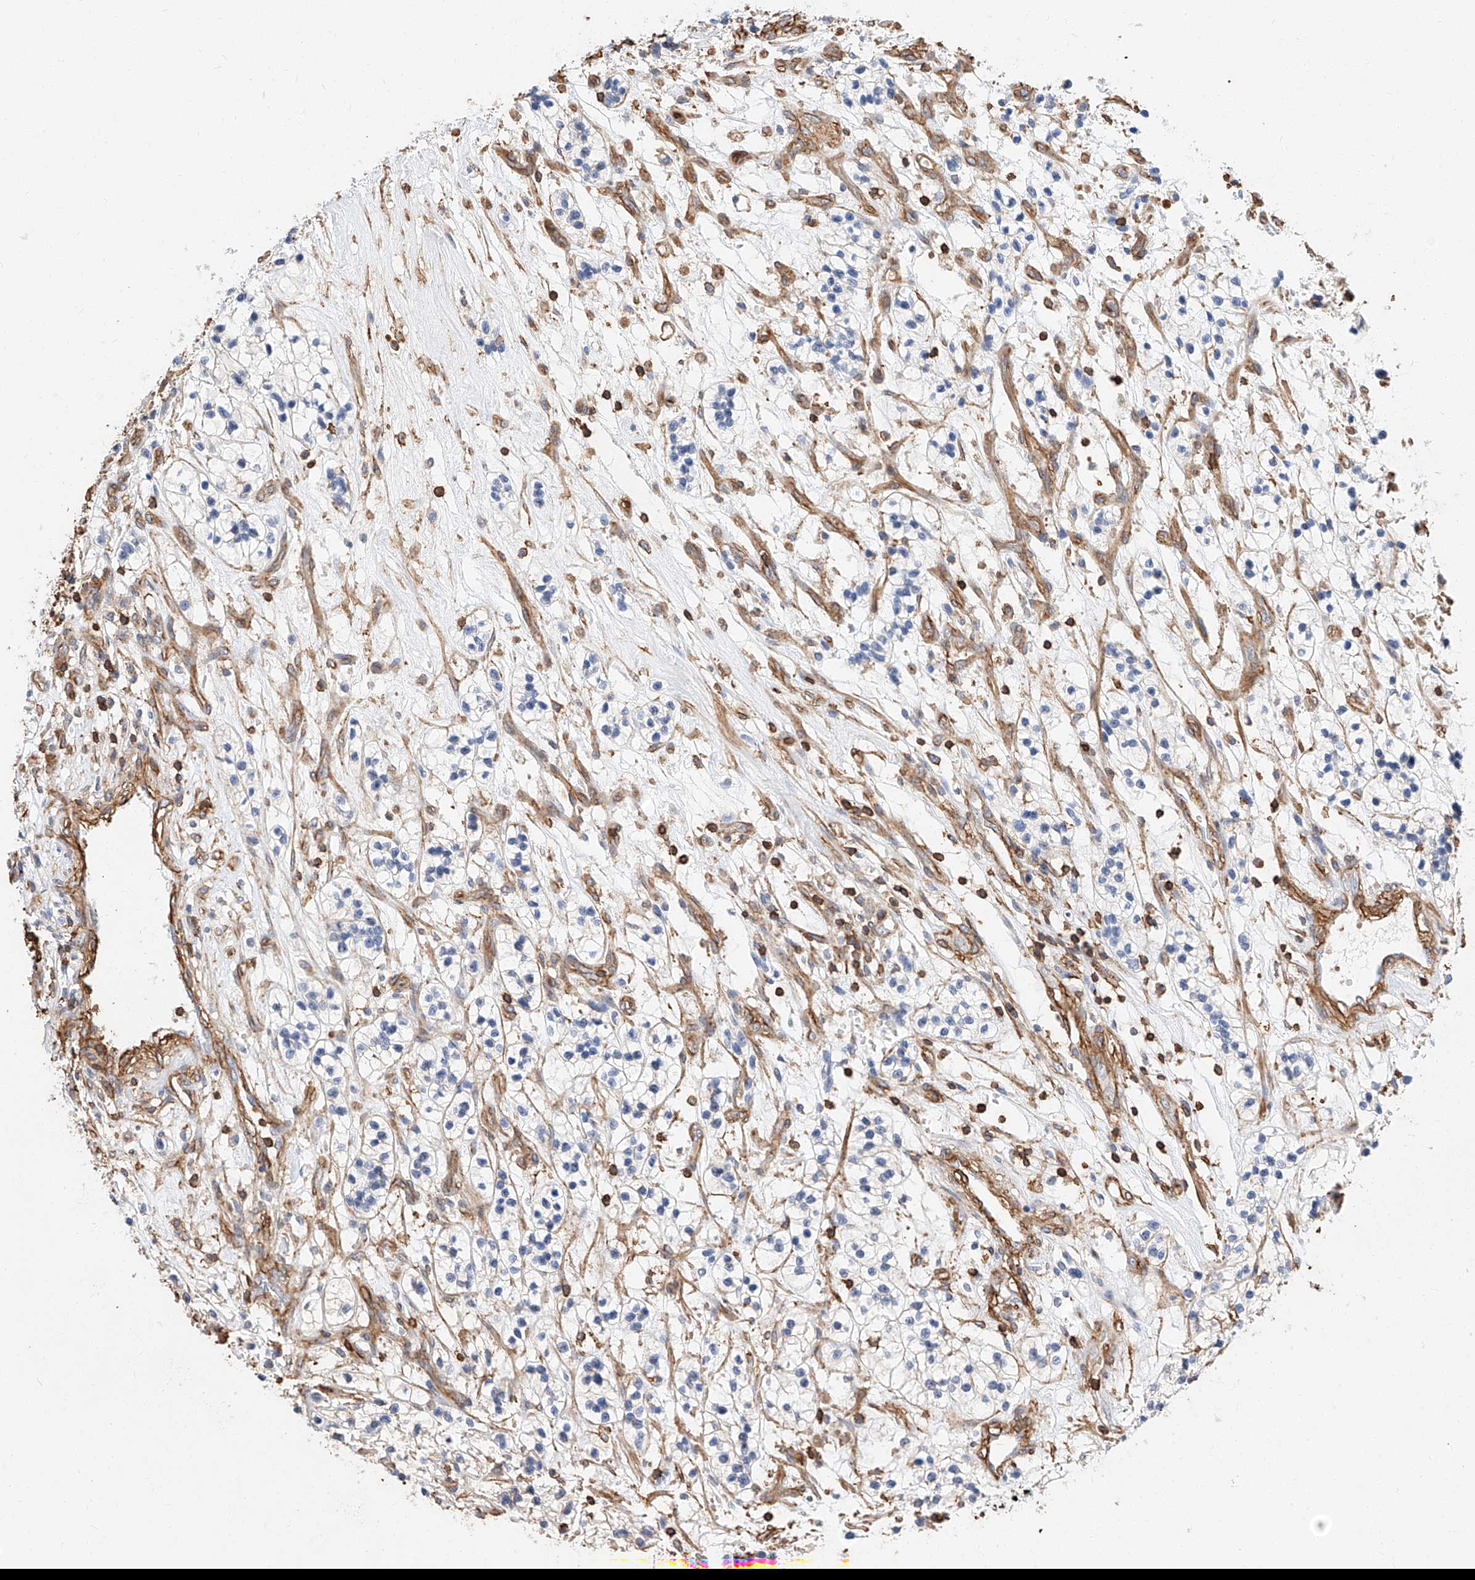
{"staining": {"intensity": "negative", "quantity": "none", "location": "none"}, "tissue": "renal cancer", "cell_type": "Tumor cells", "image_type": "cancer", "snomed": [{"axis": "morphology", "description": "Adenocarcinoma, NOS"}, {"axis": "topography", "description": "Kidney"}], "caption": "Photomicrograph shows no protein positivity in tumor cells of renal adenocarcinoma tissue. (Immunohistochemistry, brightfield microscopy, high magnification).", "gene": "WFS1", "patient": {"sex": "female", "age": 57}}